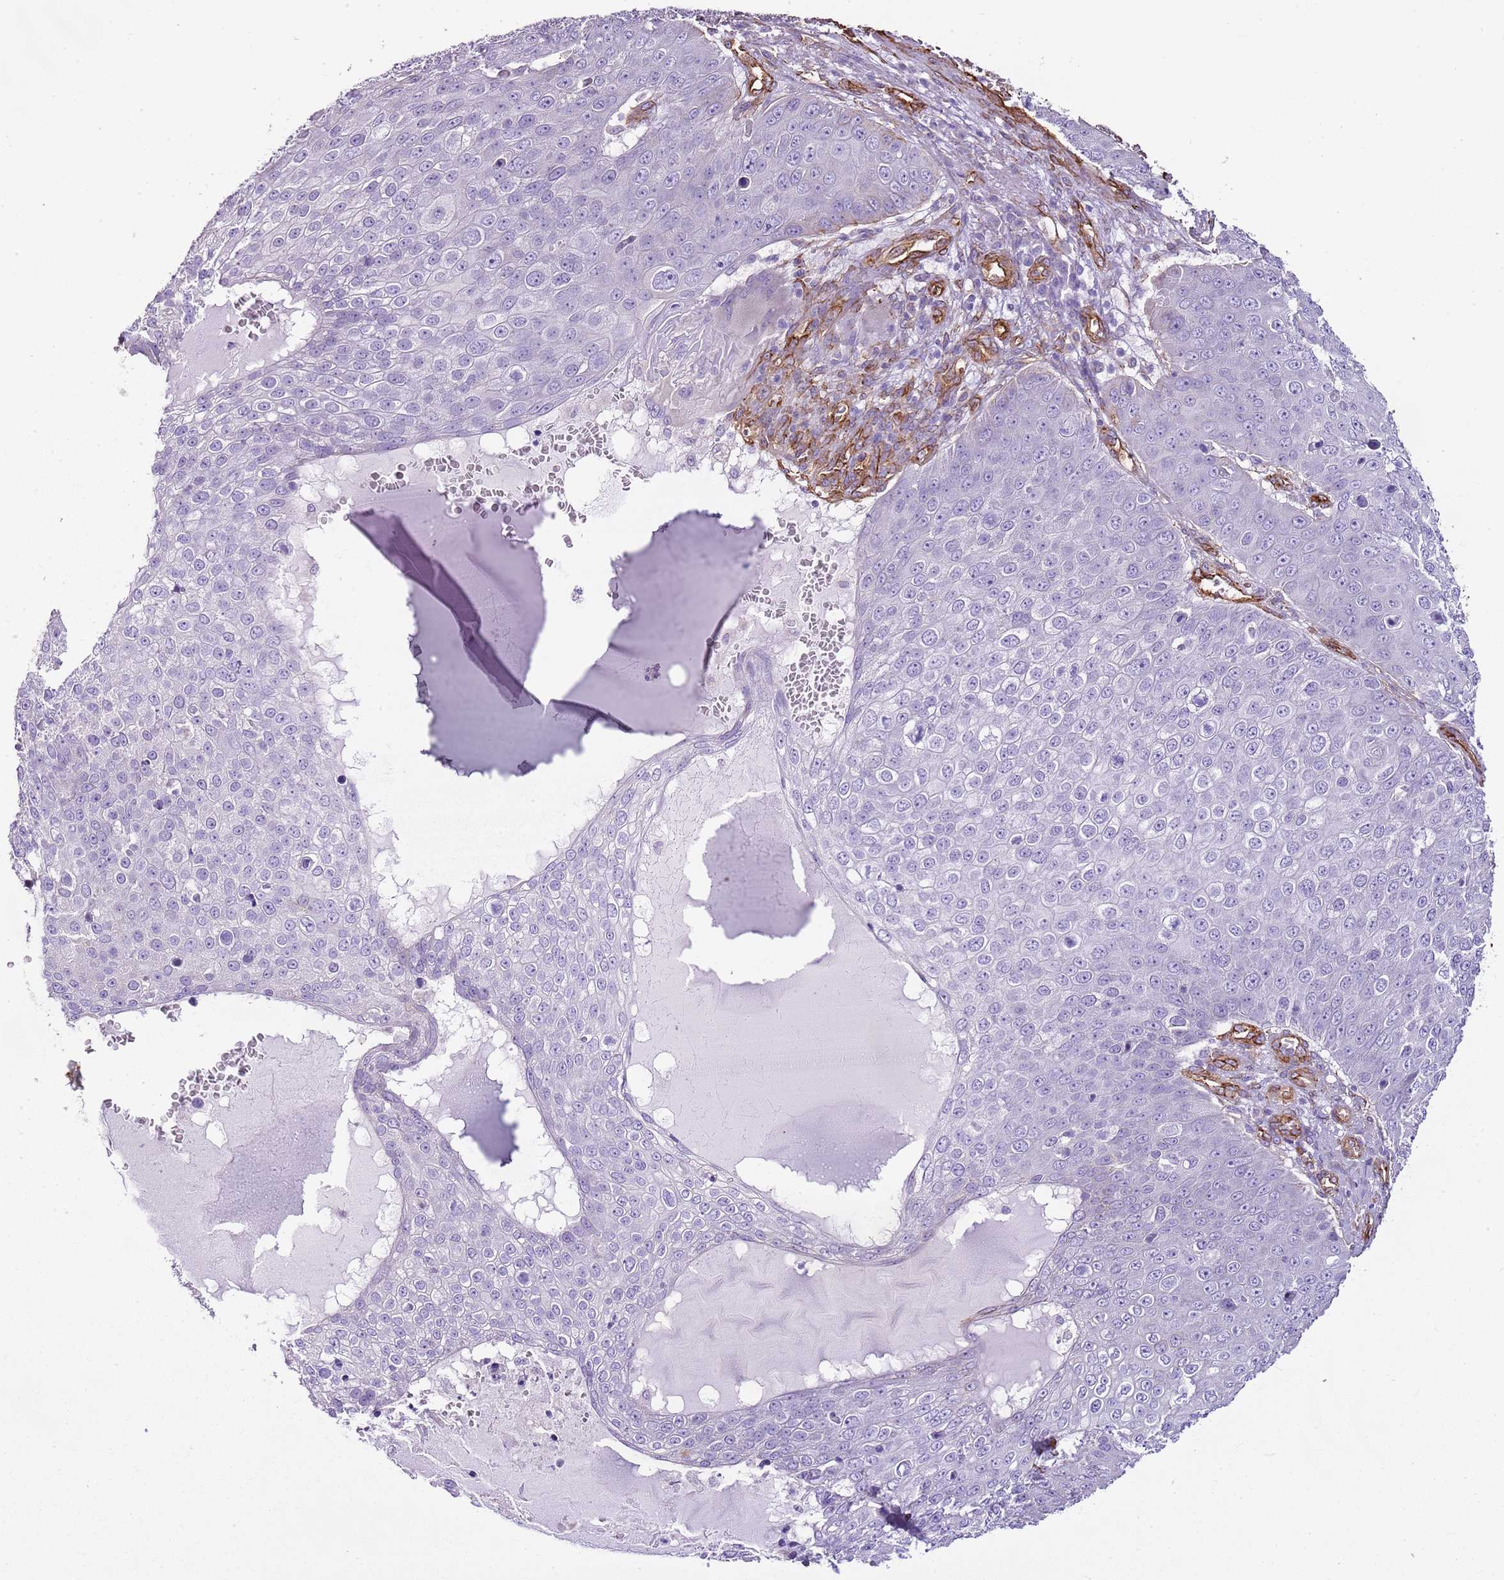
{"staining": {"intensity": "negative", "quantity": "none", "location": "none"}, "tissue": "skin cancer", "cell_type": "Tumor cells", "image_type": "cancer", "snomed": [{"axis": "morphology", "description": "Squamous cell carcinoma, NOS"}, {"axis": "topography", "description": "Skin"}], "caption": "Micrograph shows no significant protein expression in tumor cells of skin cancer.", "gene": "CTDSPL", "patient": {"sex": "male", "age": 71}}